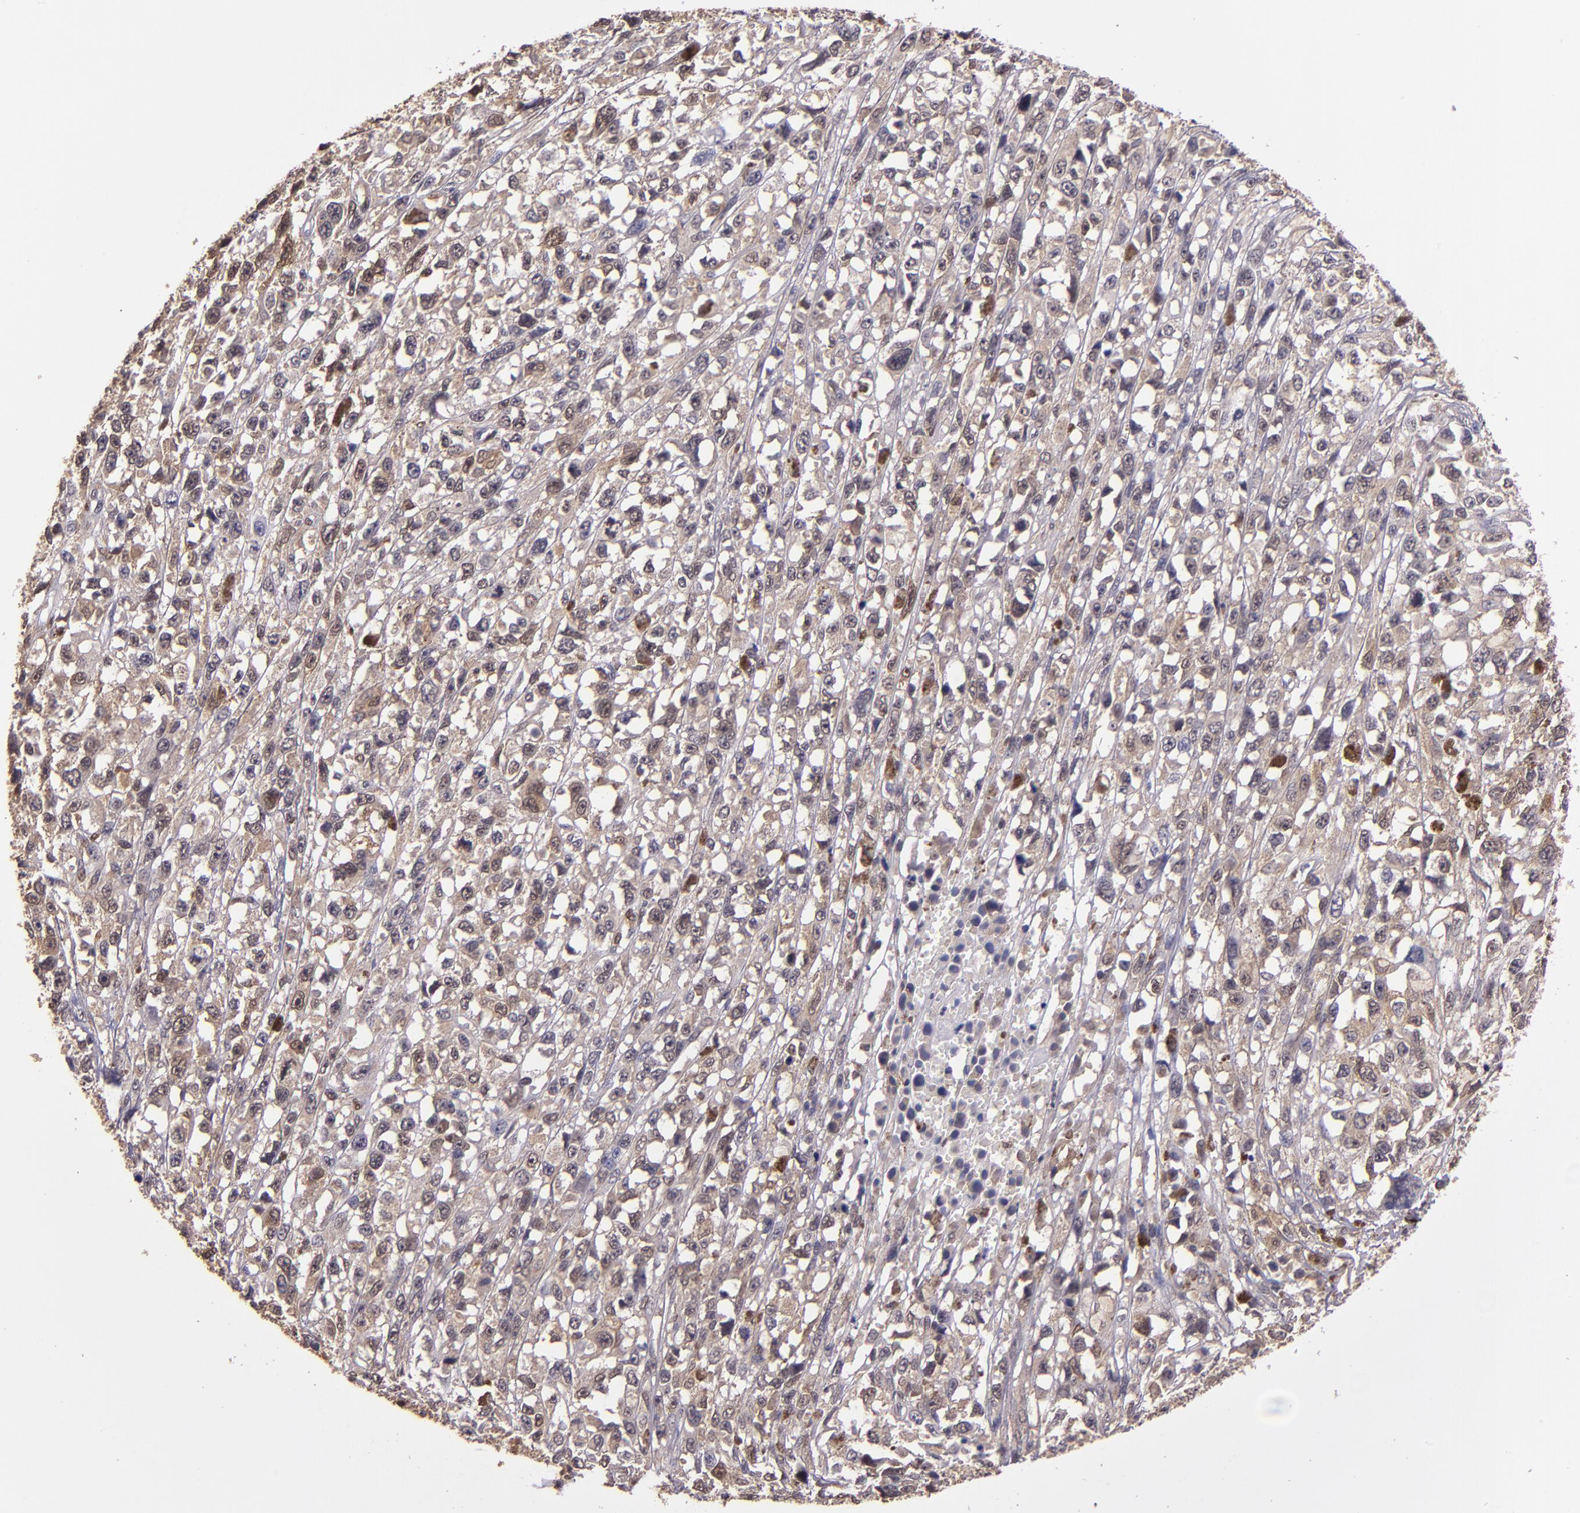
{"staining": {"intensity": "weak", "quantity": "25%-75%", "location": "cytoplasmic/membranous,nuclear"}, "tissue": "melanoma", "cell_type": "Tumor cells", "image_type": "cancer", "snomed": [{"axis": "morphology", "description": "Malignant melanoma, Metastatic site"}, {"axis": "topography", "description": "Lymph node"}], "caption": "IHC of human malignant melanoma (metastatic site) displays low levels of weak cytoplasmic/membranous and nuclear staining in approximately 25%-75% of tumor cells.", "gene": "STAT6", "patient": {"sex": "male", "age": 59}}